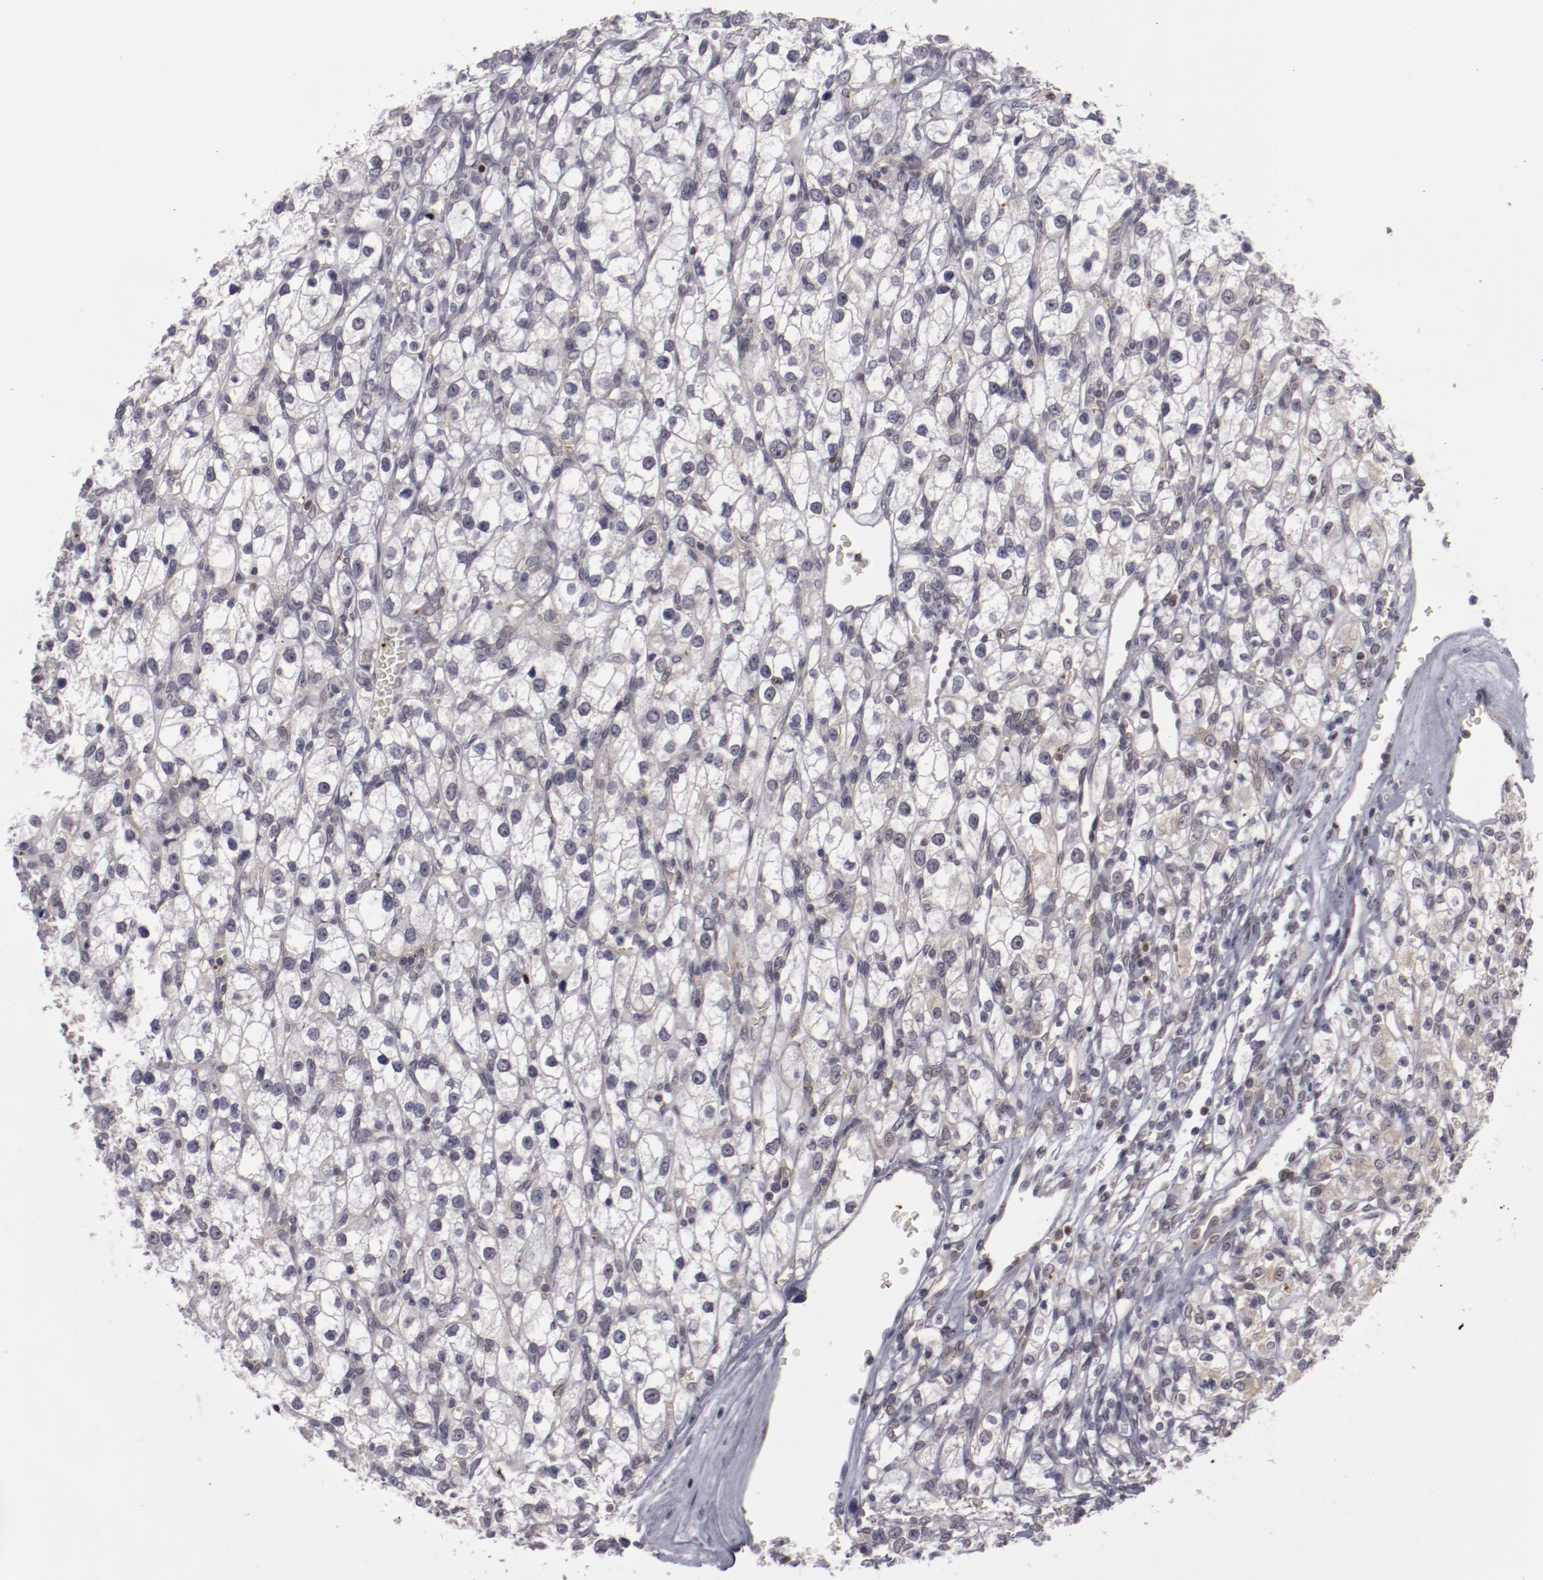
{"staining": {"intensity": "negative", "quantity": "none", "location": "none"}, "tissue": "renal cancer", "cell_type": "Tumor cells", "image_type": "cancer", "snomed": [{"axis": "morphology", "description": "Adenocarcinoma, NOS"}, {"axis": "topography", "description": "Kidney"}], "caption": "Photomicrograph shows no protein positivity in tumor cells of renal cancer tissue.", "gene": "LEF1", "patient": {"sex": "female", "age": 62}}